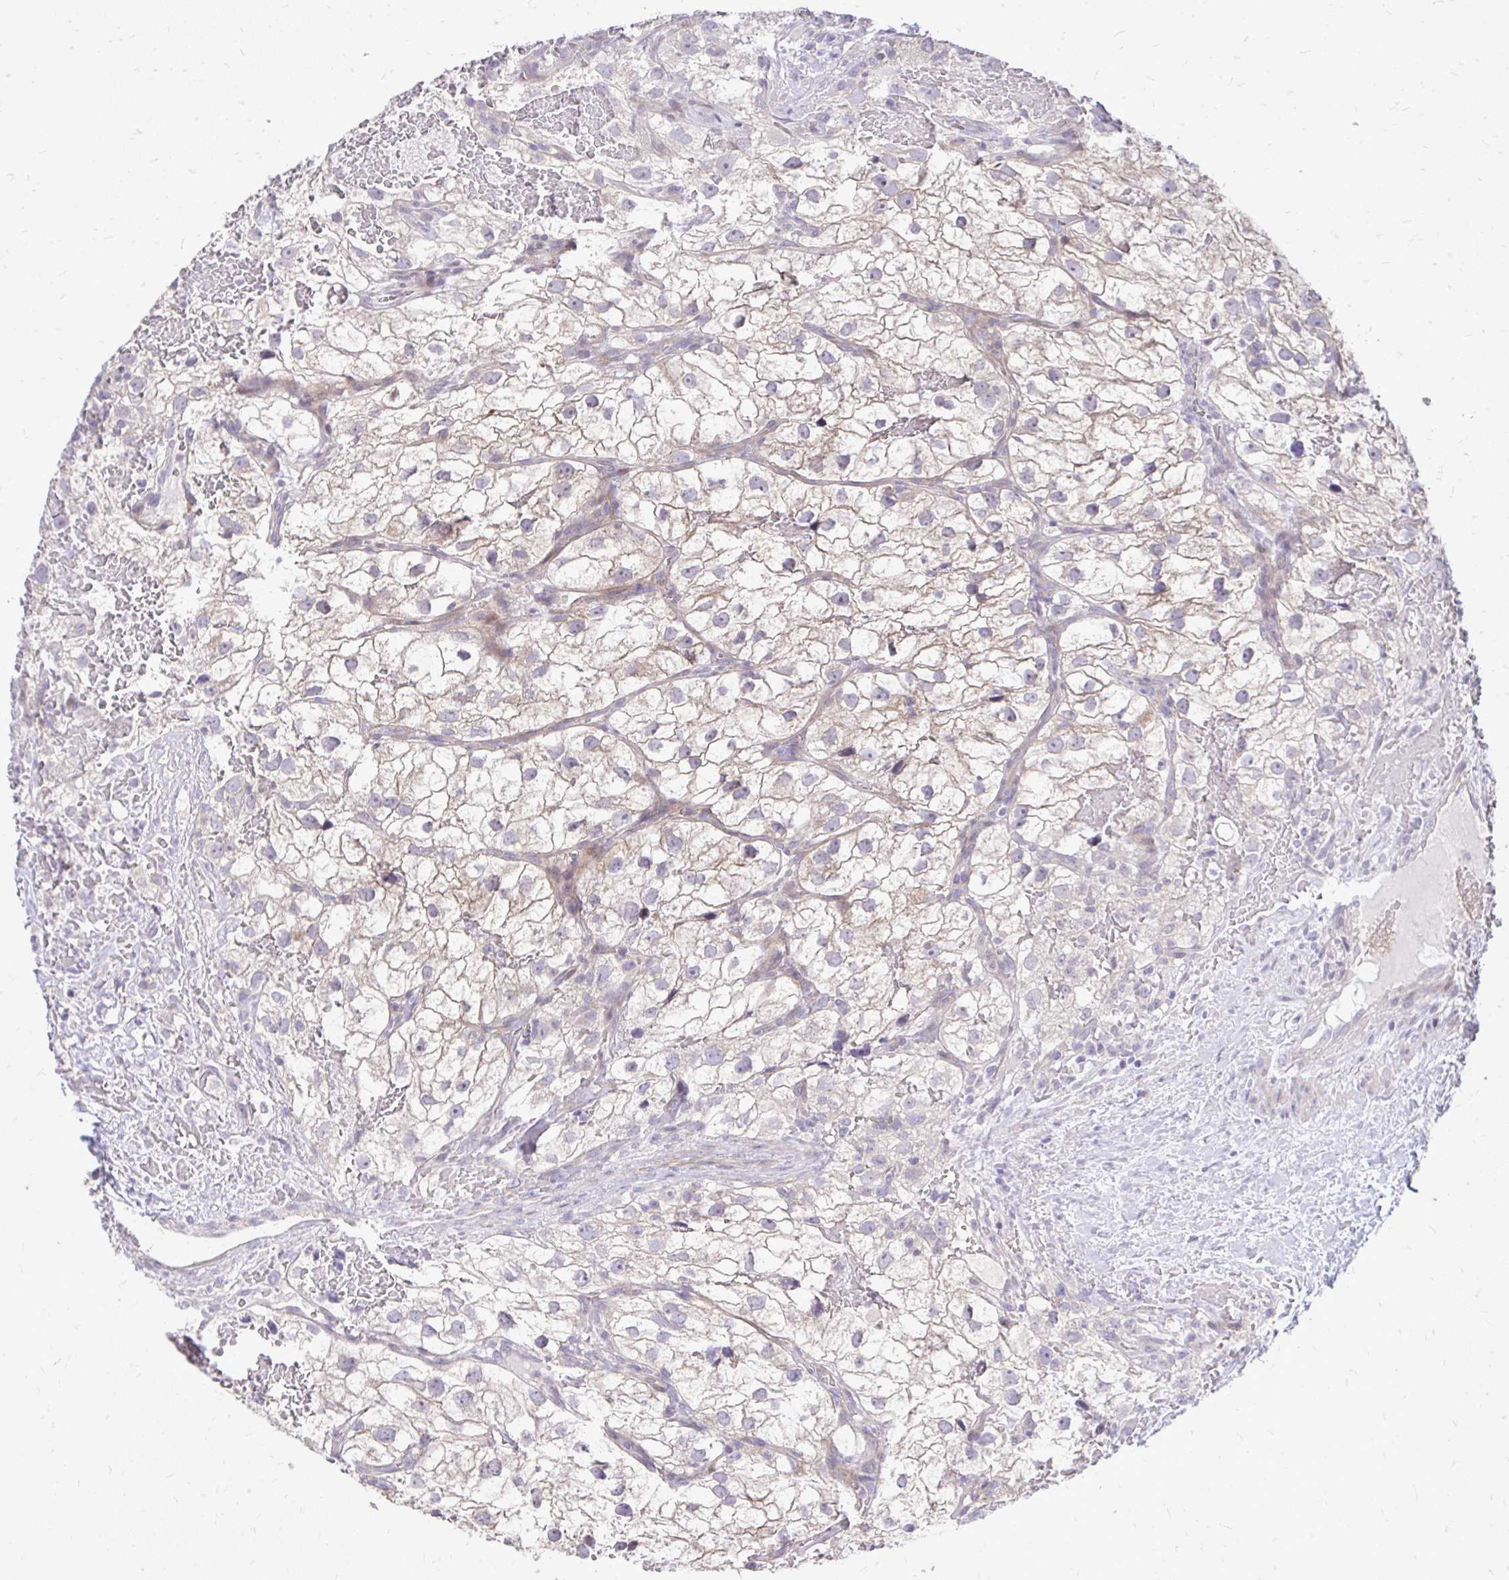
{"staining": {"intensity": "weak", "quantity": "25%-75%", "location": "cytoplasmic/membranous"}, "tissue": "renal cancer", "cell_type": "Tumor cells", "image_type": "cancer", "snomed": [{"axis": "morphology", "description": "Adenocarcinoma, NOS"}, {"axis": "topography", "description": "Kidney"}], "caption": "A brown stain highlights weak cytoplasmic/membranous expression of a protein in human adenocarcinoma (renal) tumor cells.", "gene": "OR8D1", "patient": {"sex": "male", "age": 59}}